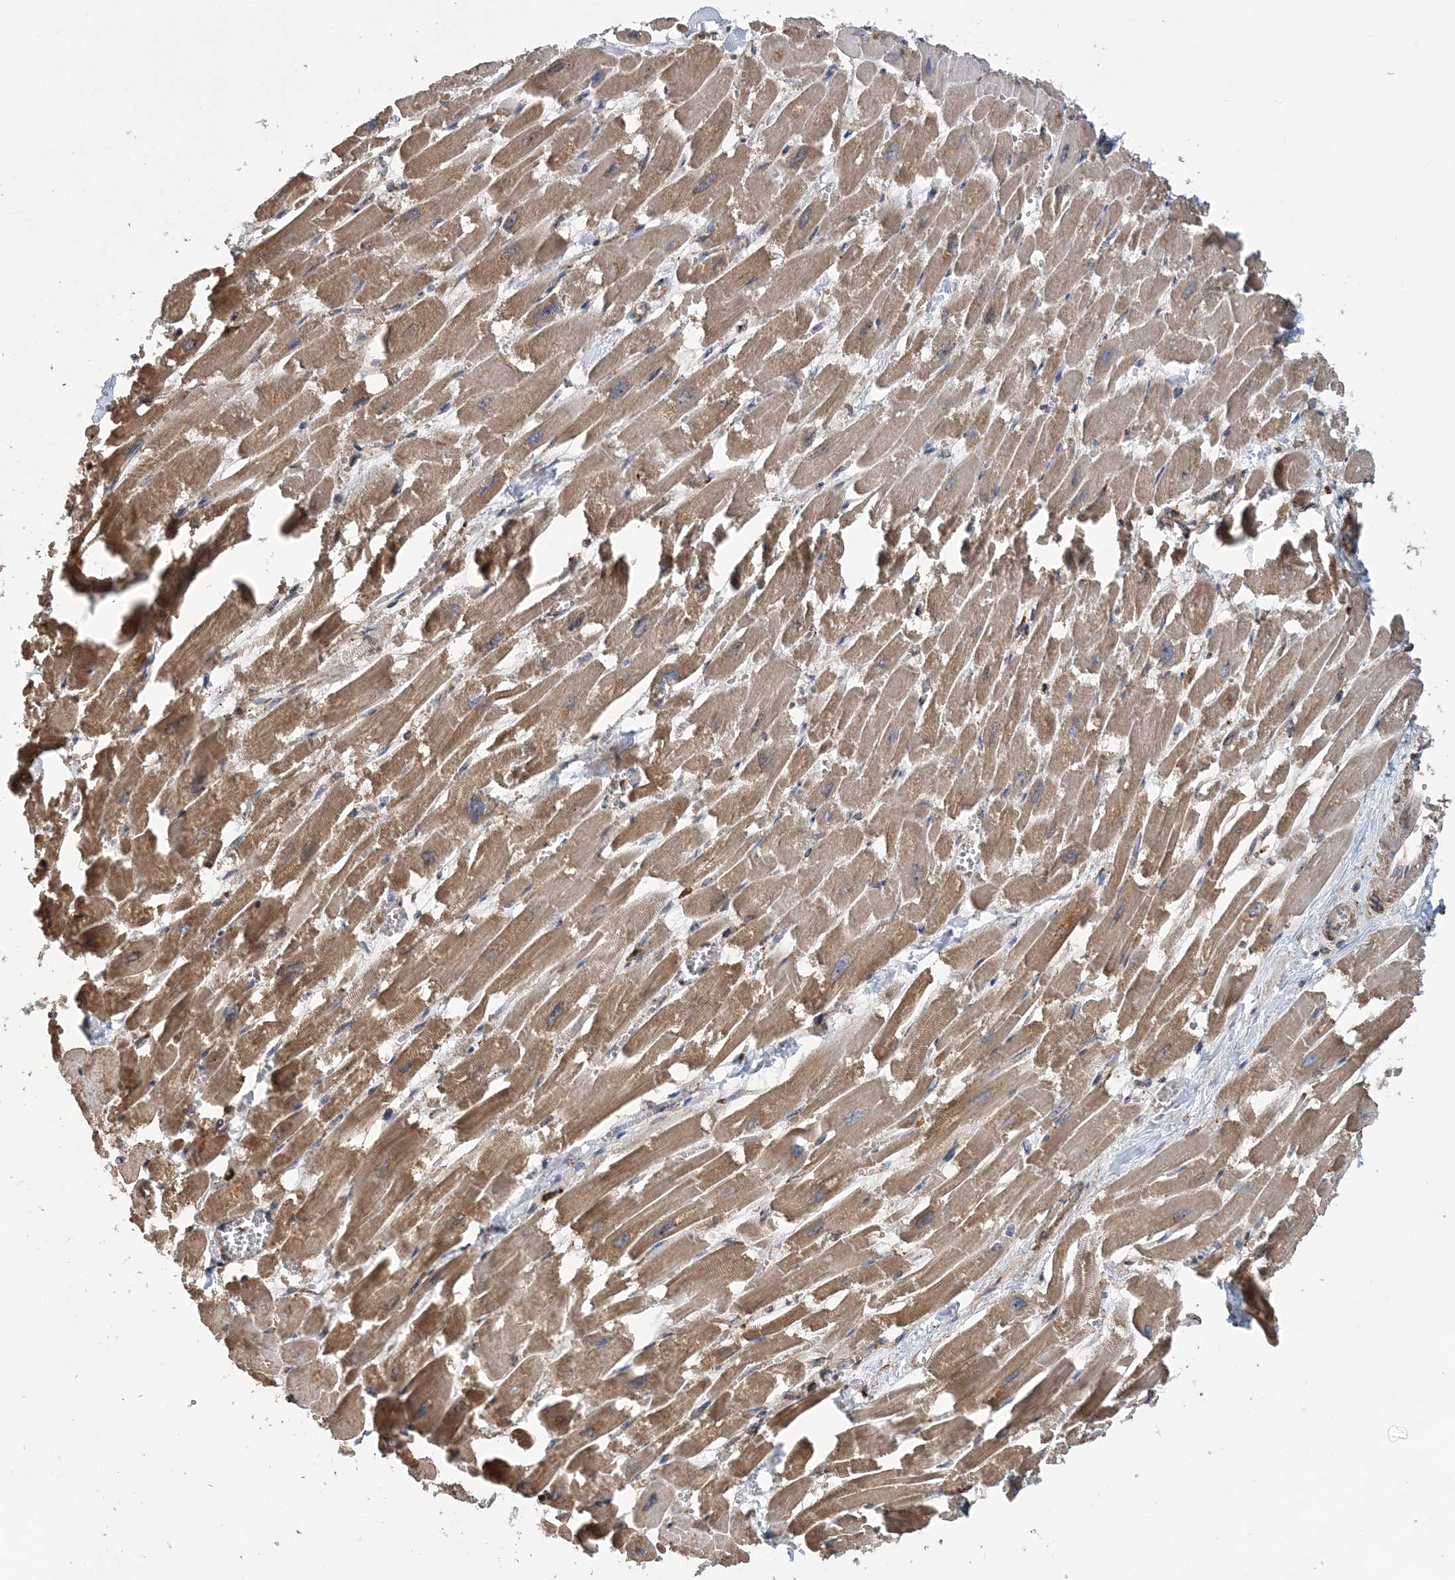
{"staining": {"intensity": "moderate", "quantity": ">75%", "location": "cytoplasmic/membranous"}, "tissue": "heart muscle", "cell_type": "Cardiomyocytes", "image_type": "normal", "snomed": [{"axis": "morphology", "description": "Normal tissue, NOS"}, {"axis": "topography", "description": "Heart"}], "caption": "Cardiomyocytes show medium levels of moderate cytoplasmic/membranous positivity in approximately >75% of cells in benign human heart muscle. The protein of interest is stained brown, and the nuclei are stained in blue (DAB IHC with brightfield microscopy, high magnification).", "gene": "WDR12", "patient": {"sex": "male", "age": 54}}